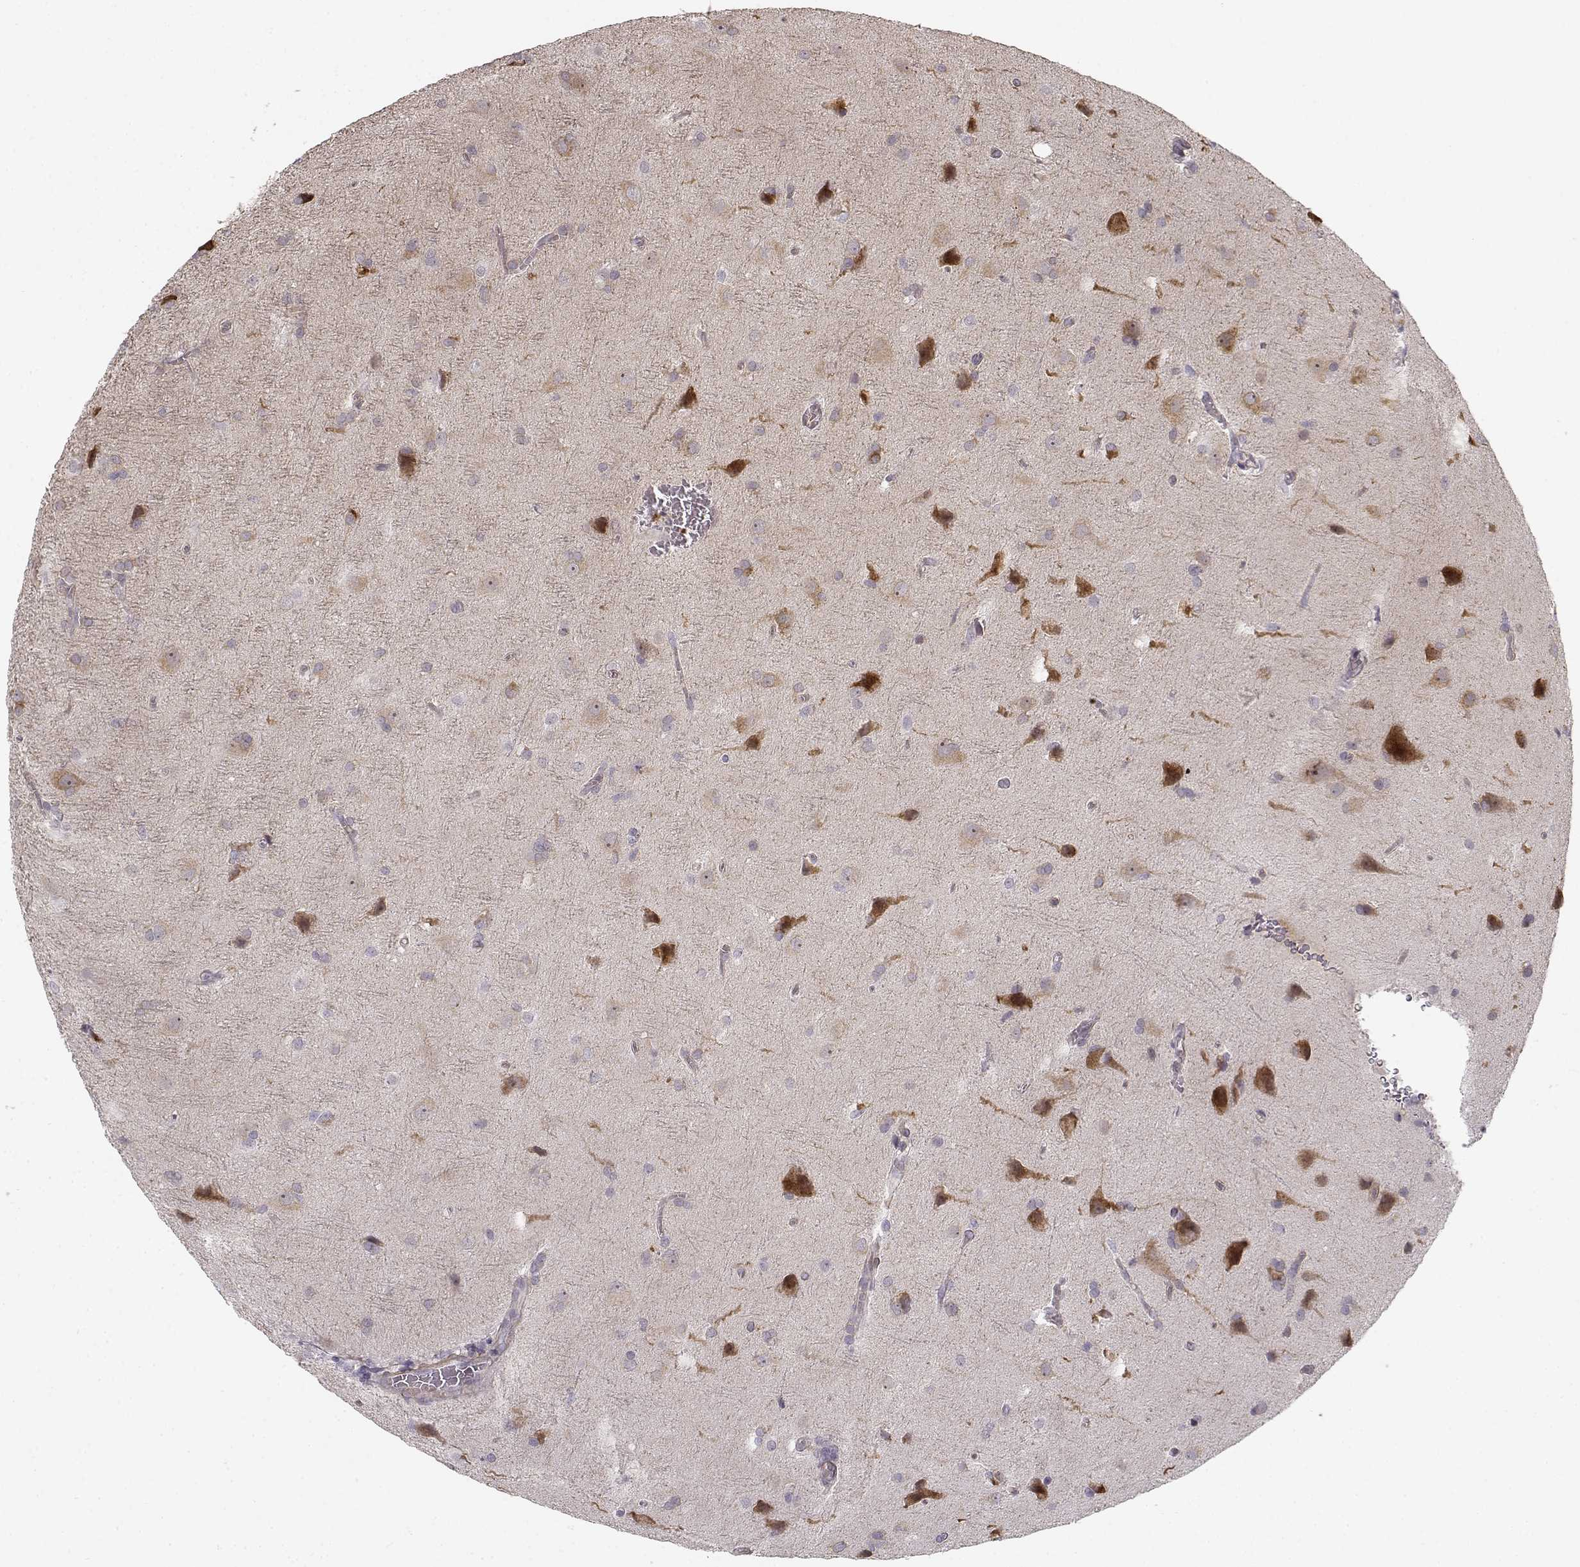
{"staining": {"intensity": "negative", "quantity": "none", "location": "none"}, "tissue": "glioma", "cell_type": "Tumor cells", "image_type": "cancer", "snomed": [{"axis": "morphology", "description": "Glioma, malignant, Low grade"}, {"axis": "topography", "description": "Brain"}], "caption": "Immunohistochemical staining of human malignant glioma (low-grade) shows no significant expression in tumor cells.", "gene": "RGS9BP", "patient": {"sex": "male", "age": 58}}